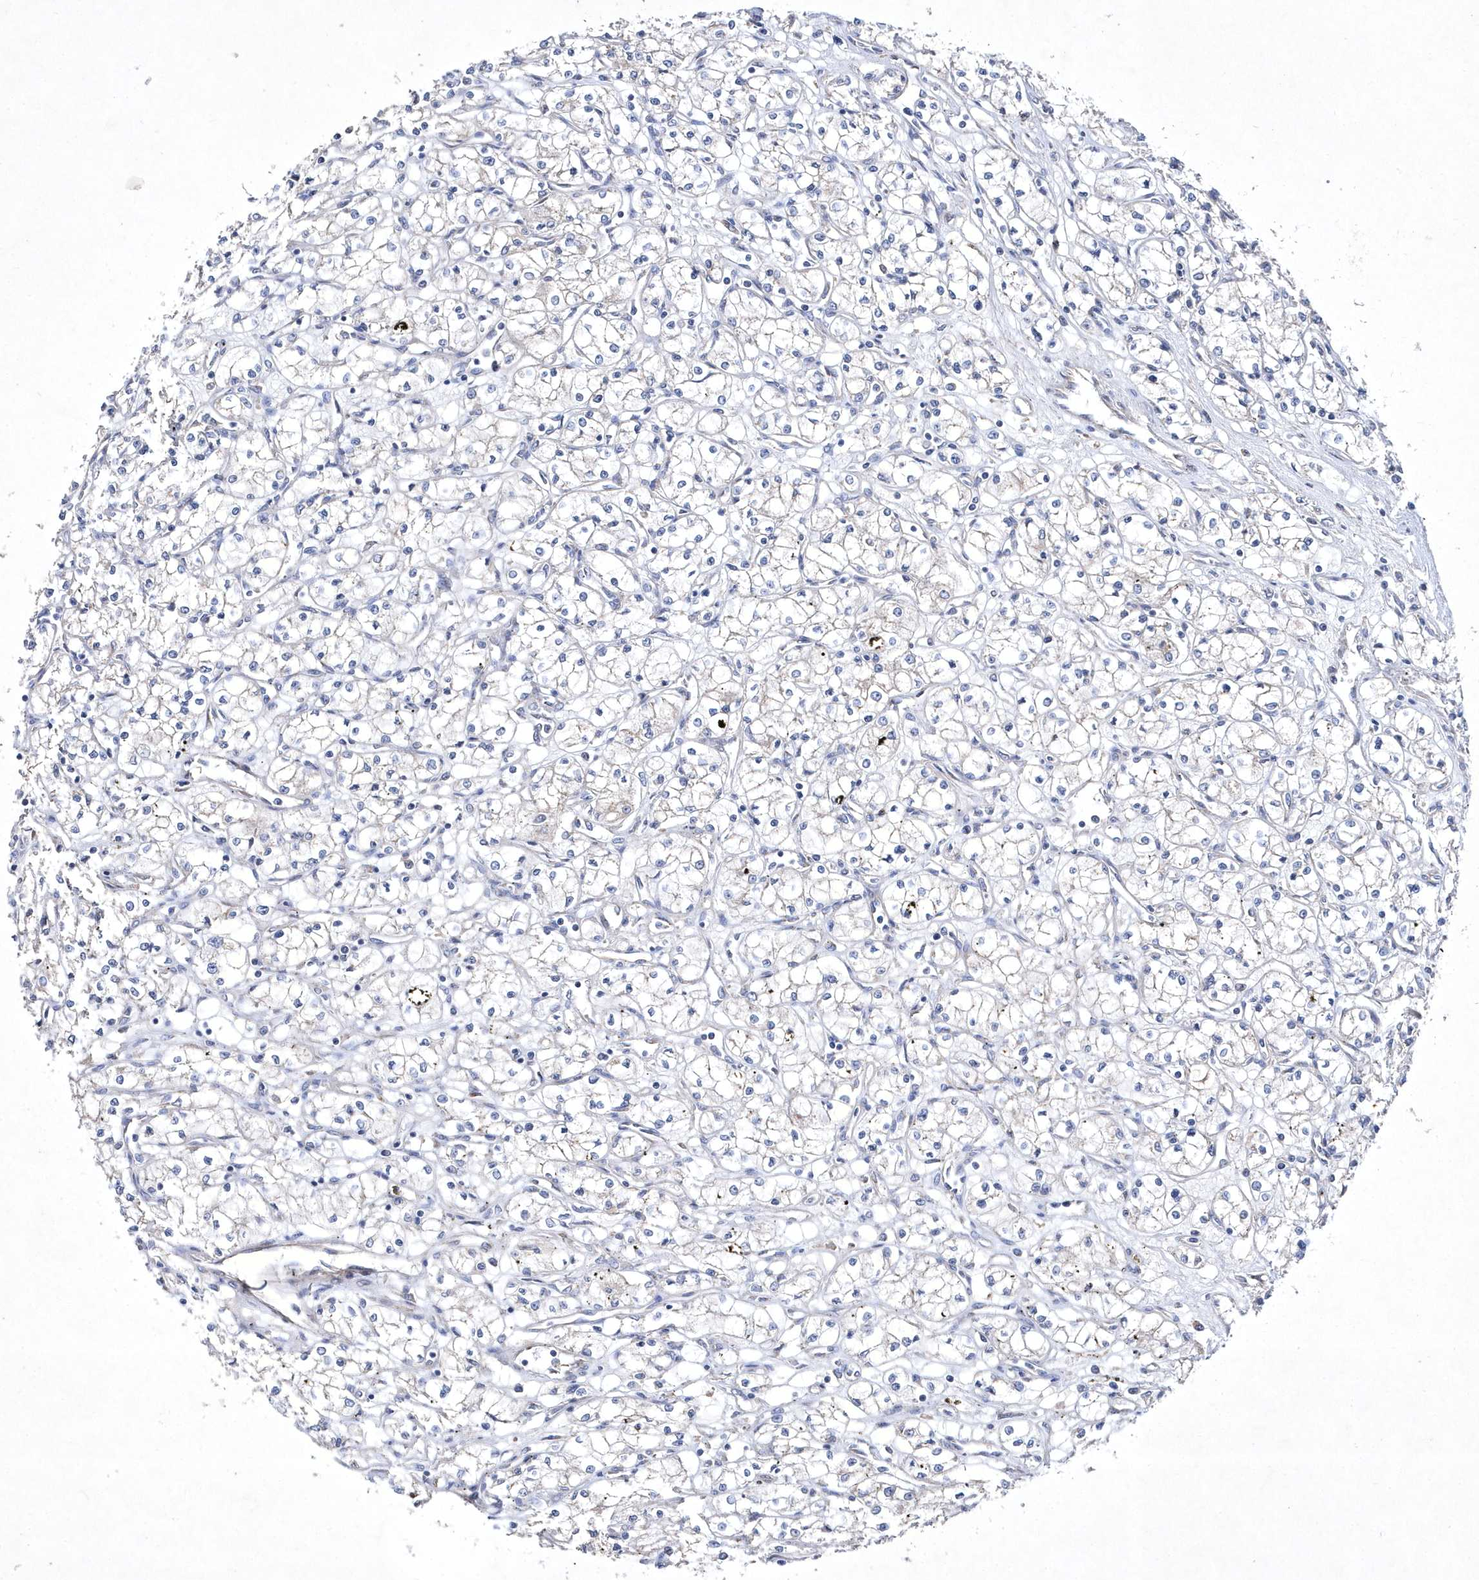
{"staining": {"intensity": "negative", "quantity": "none", "location": "none"}, "tissue": "renal cancer", "cell_type": "Tumor cells", "image_type": "cancer", "snomed": [{"axis": "morphology", "description": "Adenocarcinoma, NOS"}, {"axis": "topography", "description": "Kidney"}], "caption": "Immunohistochemistry micrograph of renal cancer stained for a protein (brown), which exhibits no expression in tumor cells.", "gene": "METTL8", "patient": {"sex": "male", "age": 59}}